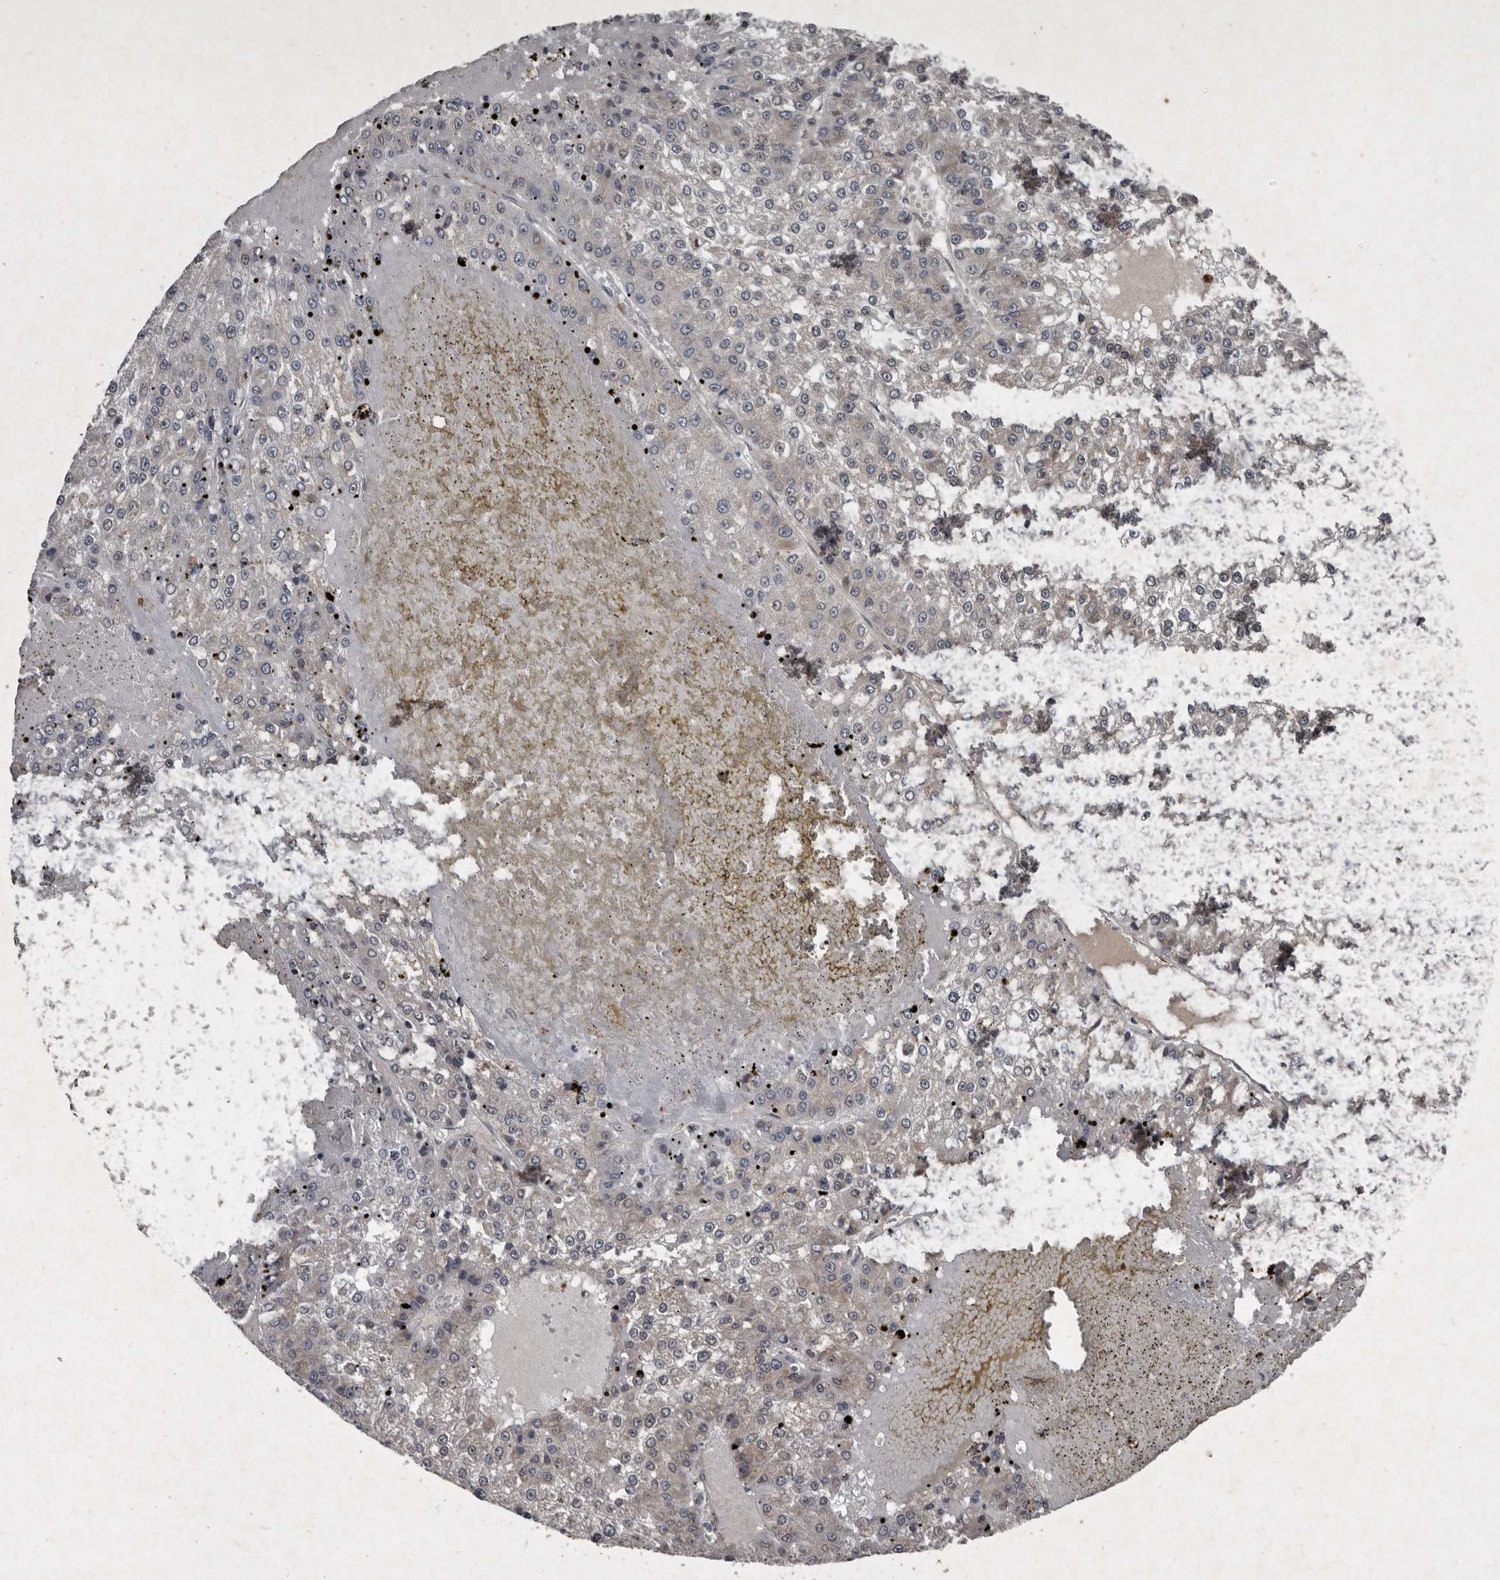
{"staining": {"intensity": "weak", "quantity": "25%-75%", "location": "cytoplasmic/membranous"}, "tissue": "liver cancer", "cell_type": "Tumor cells", "image_type": "cancer", "snomed": [{"axis": "morphology", "description": "Carcinoma, Hepatocellular, NOS"}, {"axis": "topography", "description": "Liver"}], "caption": "Immunohistochemical staining of human liver cancer reveals weak cytoplasmic/membranous protein expression in approximately 25%-75% of tumor cells.", "gene": "MRPS15", "patient": {"sex": "female", "age": 73}}